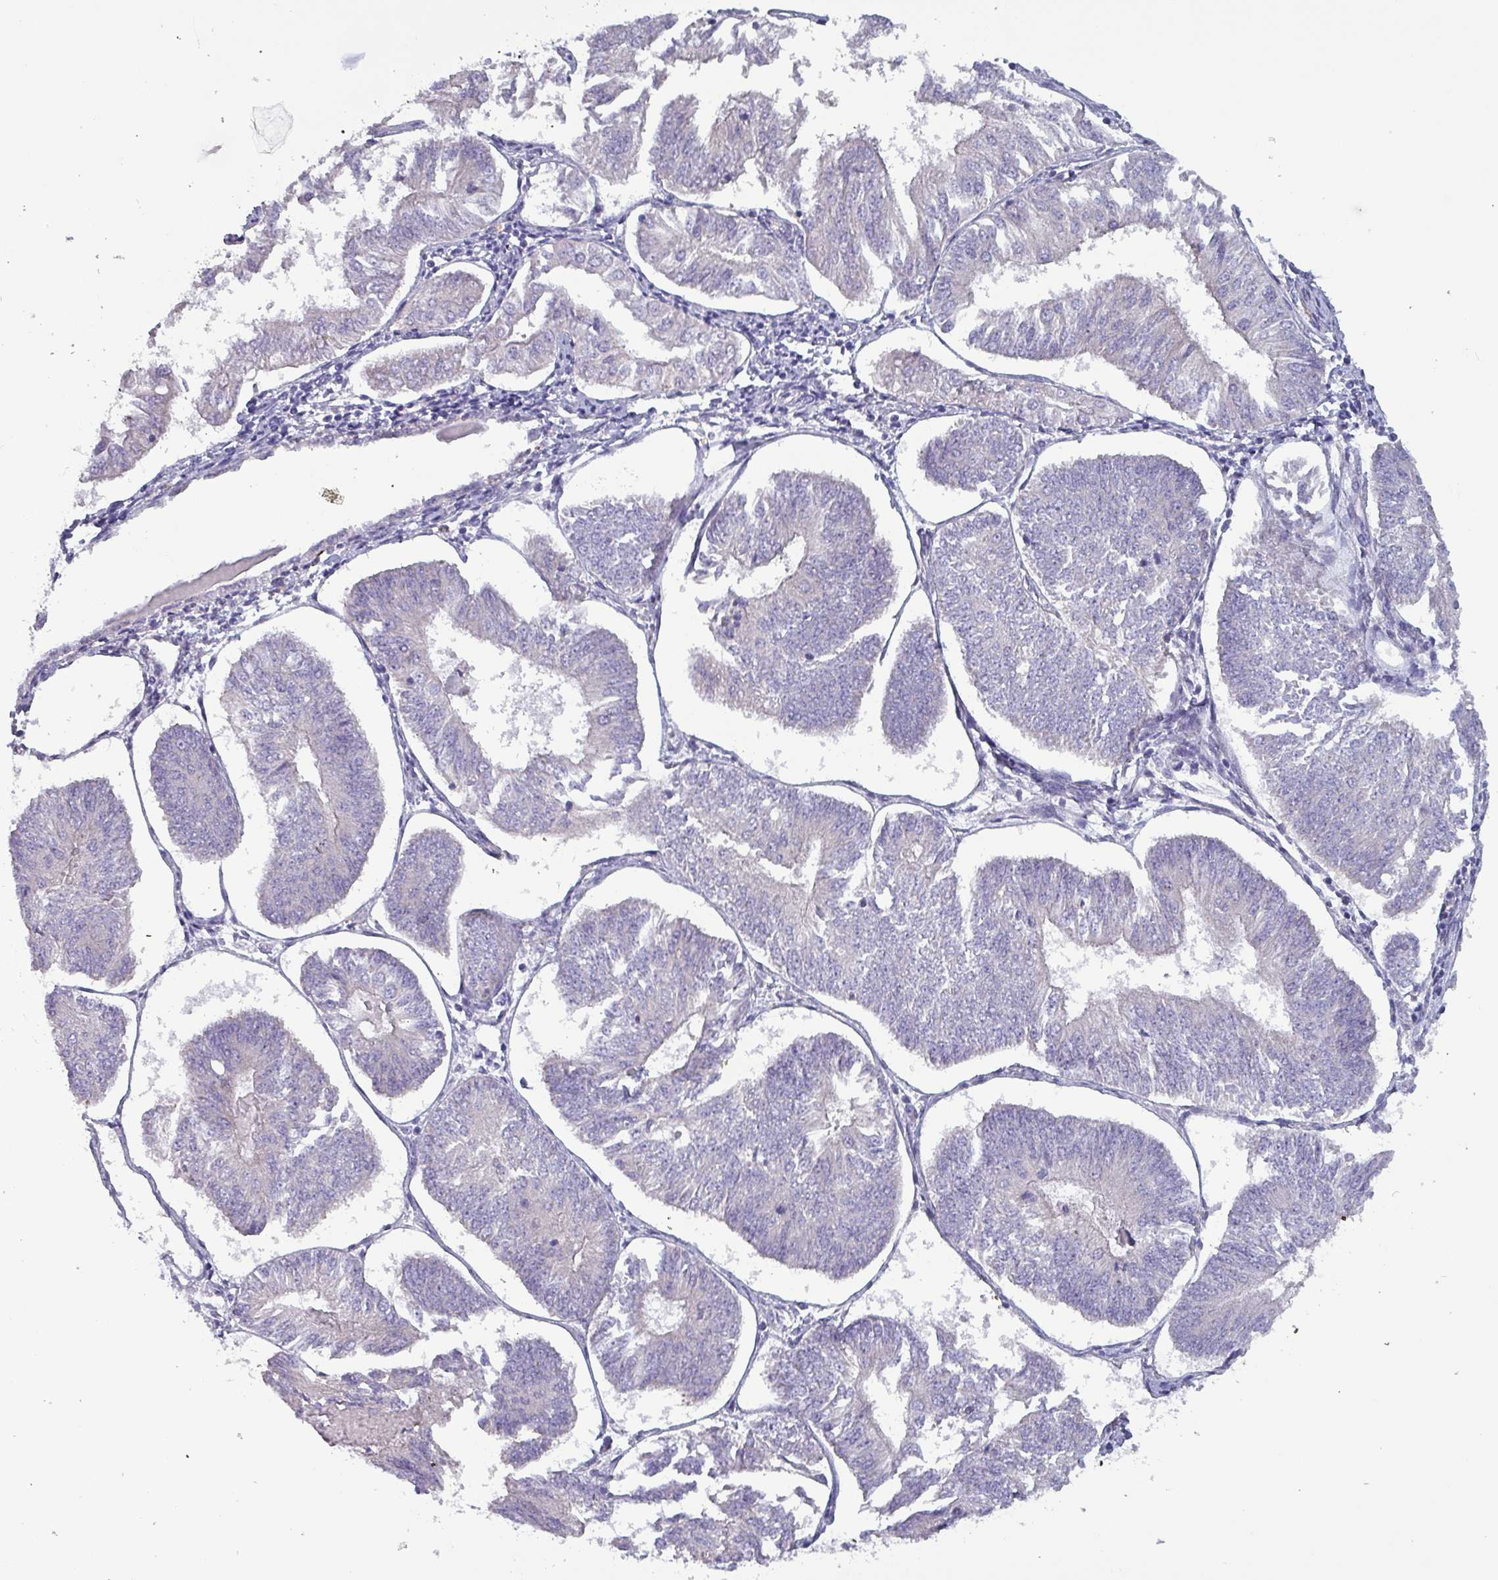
{"staining": {"intensity": "negative", "quantity": "none", "location": "none"}, "tissue": "endometrial cancer", "cell_type": "Tumor cells", "image_type": "cancer", "snomed": [{"axis": "morphology", "description": "Adenocarcinoma, NOS"}, {"axis": "topography", "description": "Endometrium"}], "caption": "Tumor cells are negative for protein expression in human endometrial adenocarcinoma.", "gene": "HSD3B7", "patient": {"sex": "female", "age": 58}}